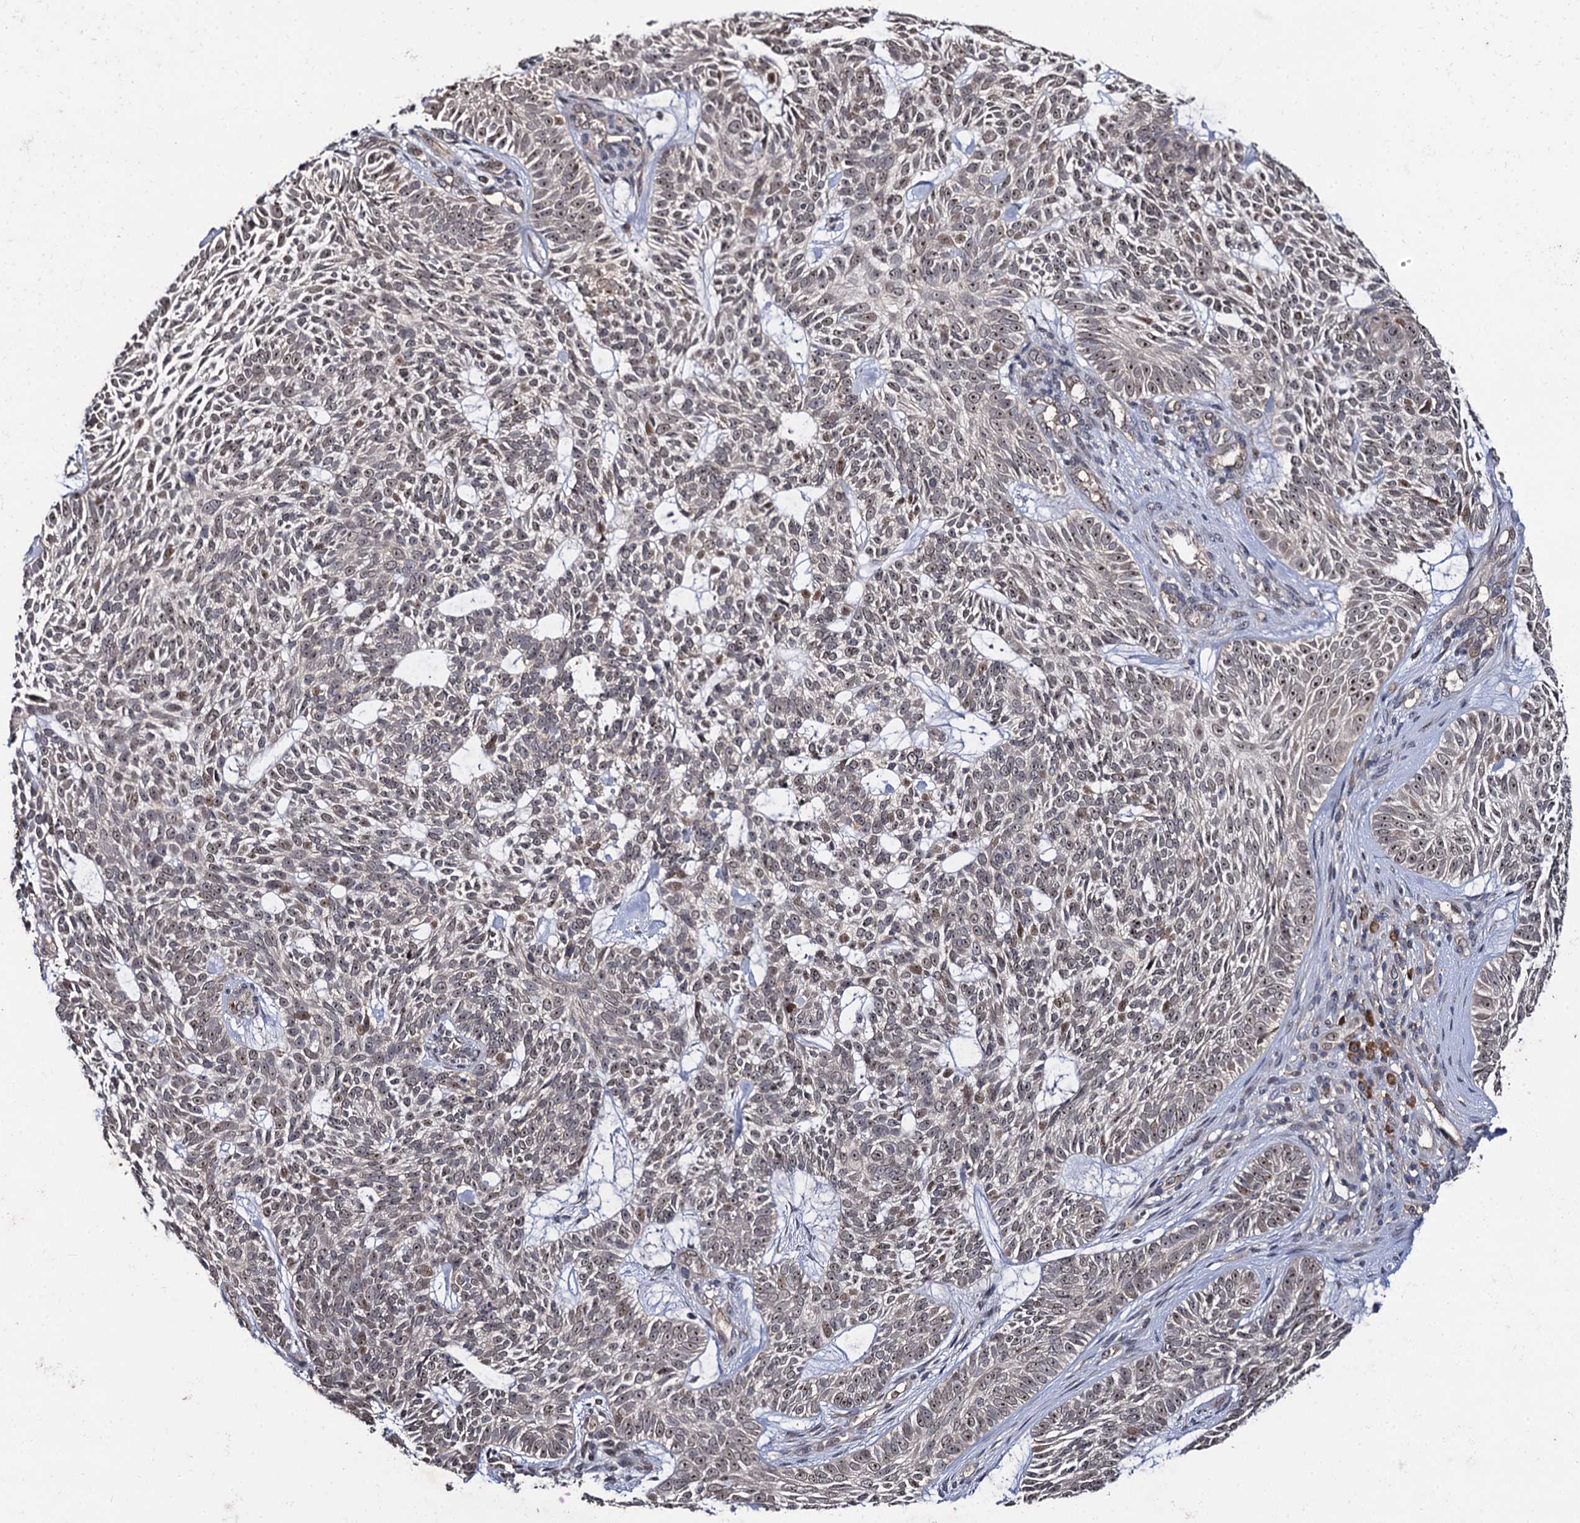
{"staining": {"intensity": "weak", "quantity": "25%-75%", "location": "nuclear"}, "tissue": "skin cancer", "cell_type": "Tumor cells", "image_type": "cancer", "snomed": [{"axis": "morphology", "description": "Basal cell carcinoma"}, {"axis": "topography", "description": "Skin"}], "caption": "DAB (3,3'-diaminobenzidine) immunohistochemical staining of skin basal cell carcinoma demonstrates weak nuclear protein staining in approximately 25%-75% of tumor cells.", "gene": "LRRC63", "patient": {"sex": "male", "age": 75}}